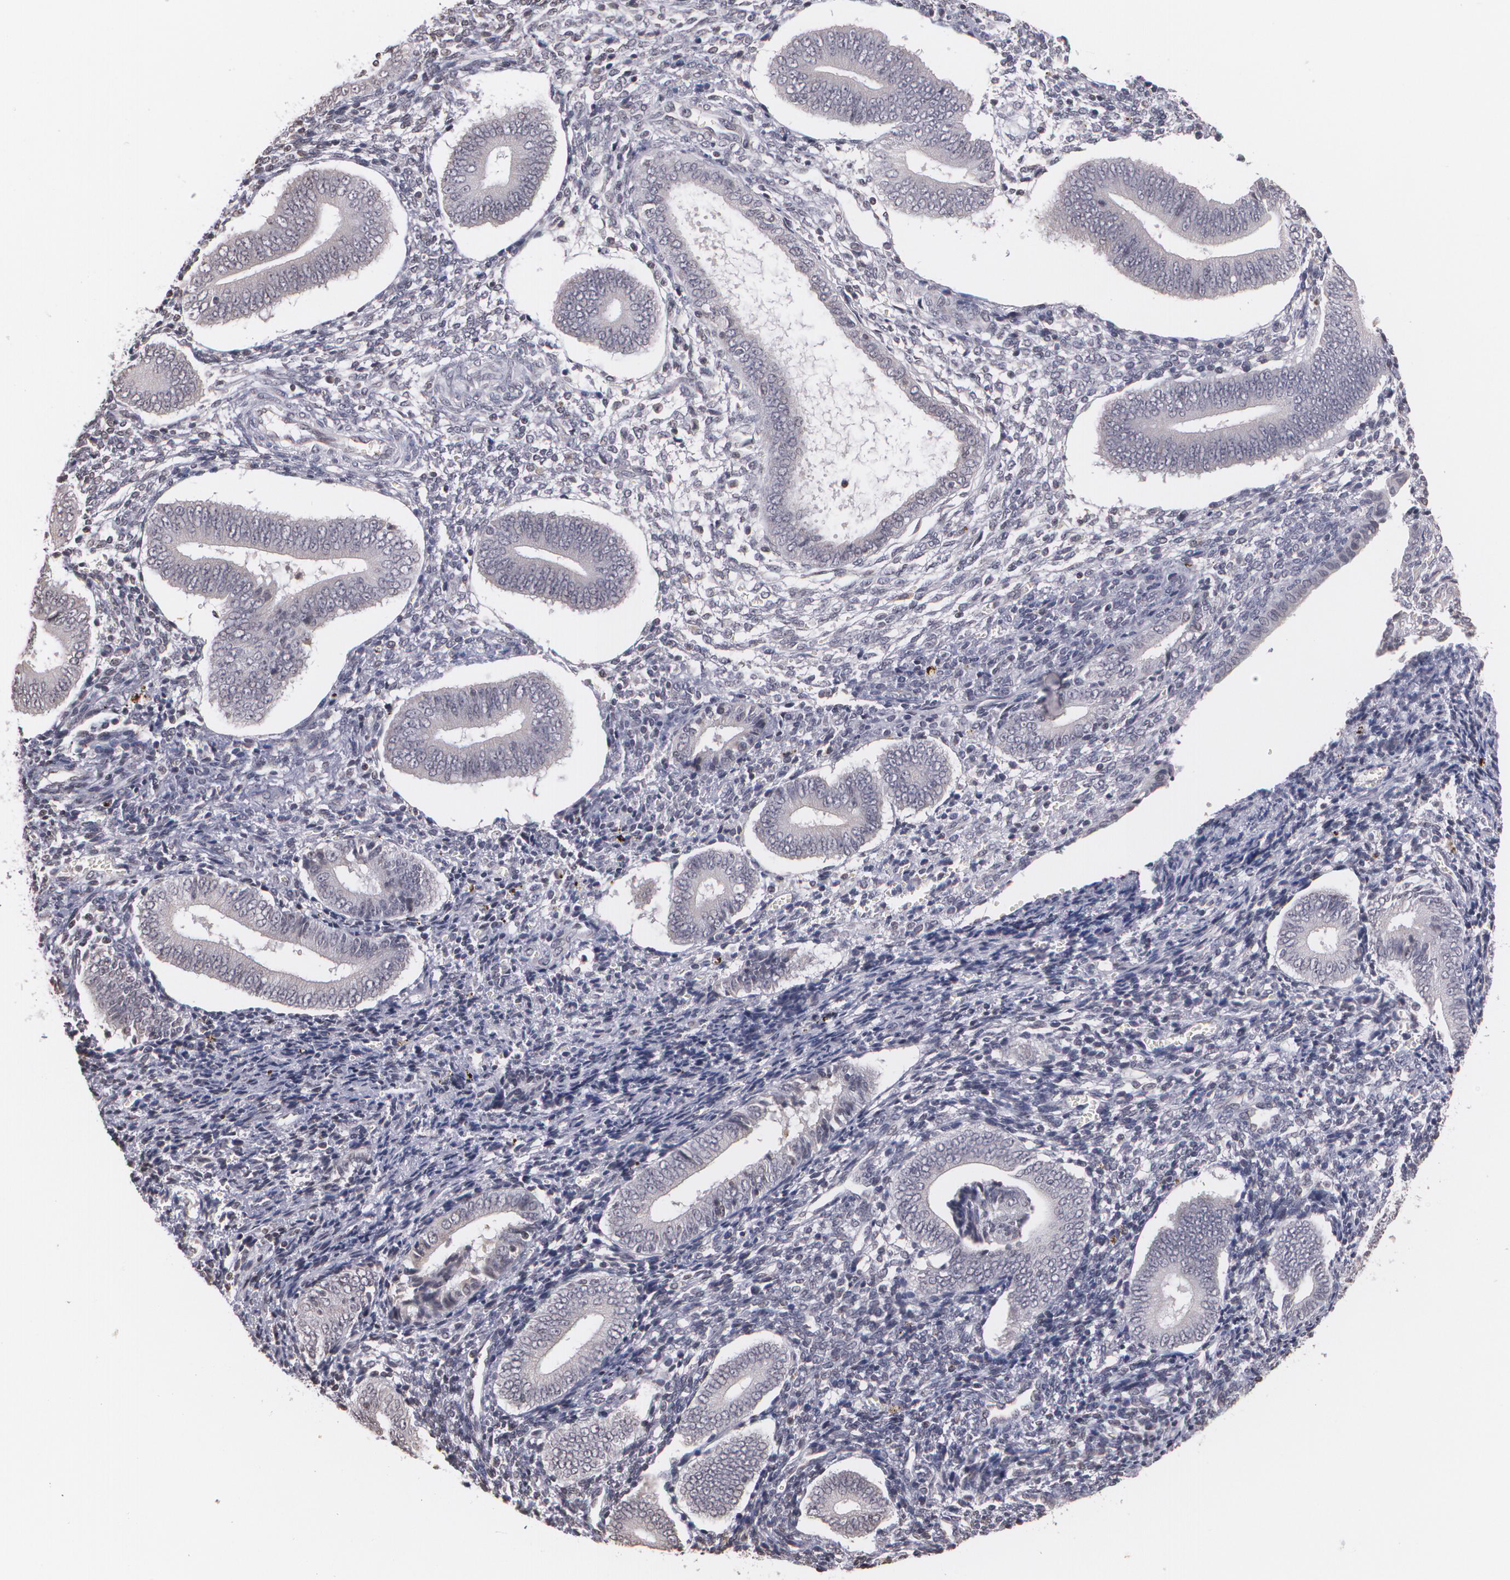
{"staining": {"intensity": "negative", "quantity": "none", "location": "none"}, "tissue": "endometrium", "cell_type": "Cells in endometrial stroma", "image_type": "normal", "snomed": [{"axis": "morphology", "description": "Normal tissue, NOS"}, {"axis": "topography", "description": "Uterus"}, {"axis": "topography", "description": "Endometrium"}], "caption": "Unremarkable endometrium was stained to show a protein in brown. There is no significant expression in cells in endometrial stroma. The staining is performed using DAB (3,3'-diaminobenzidine) brown chromogen with nuclei counter-stained in using hematoxylin.", "gene": "THRB", "patient": {"sex": "female", "age": 33}}